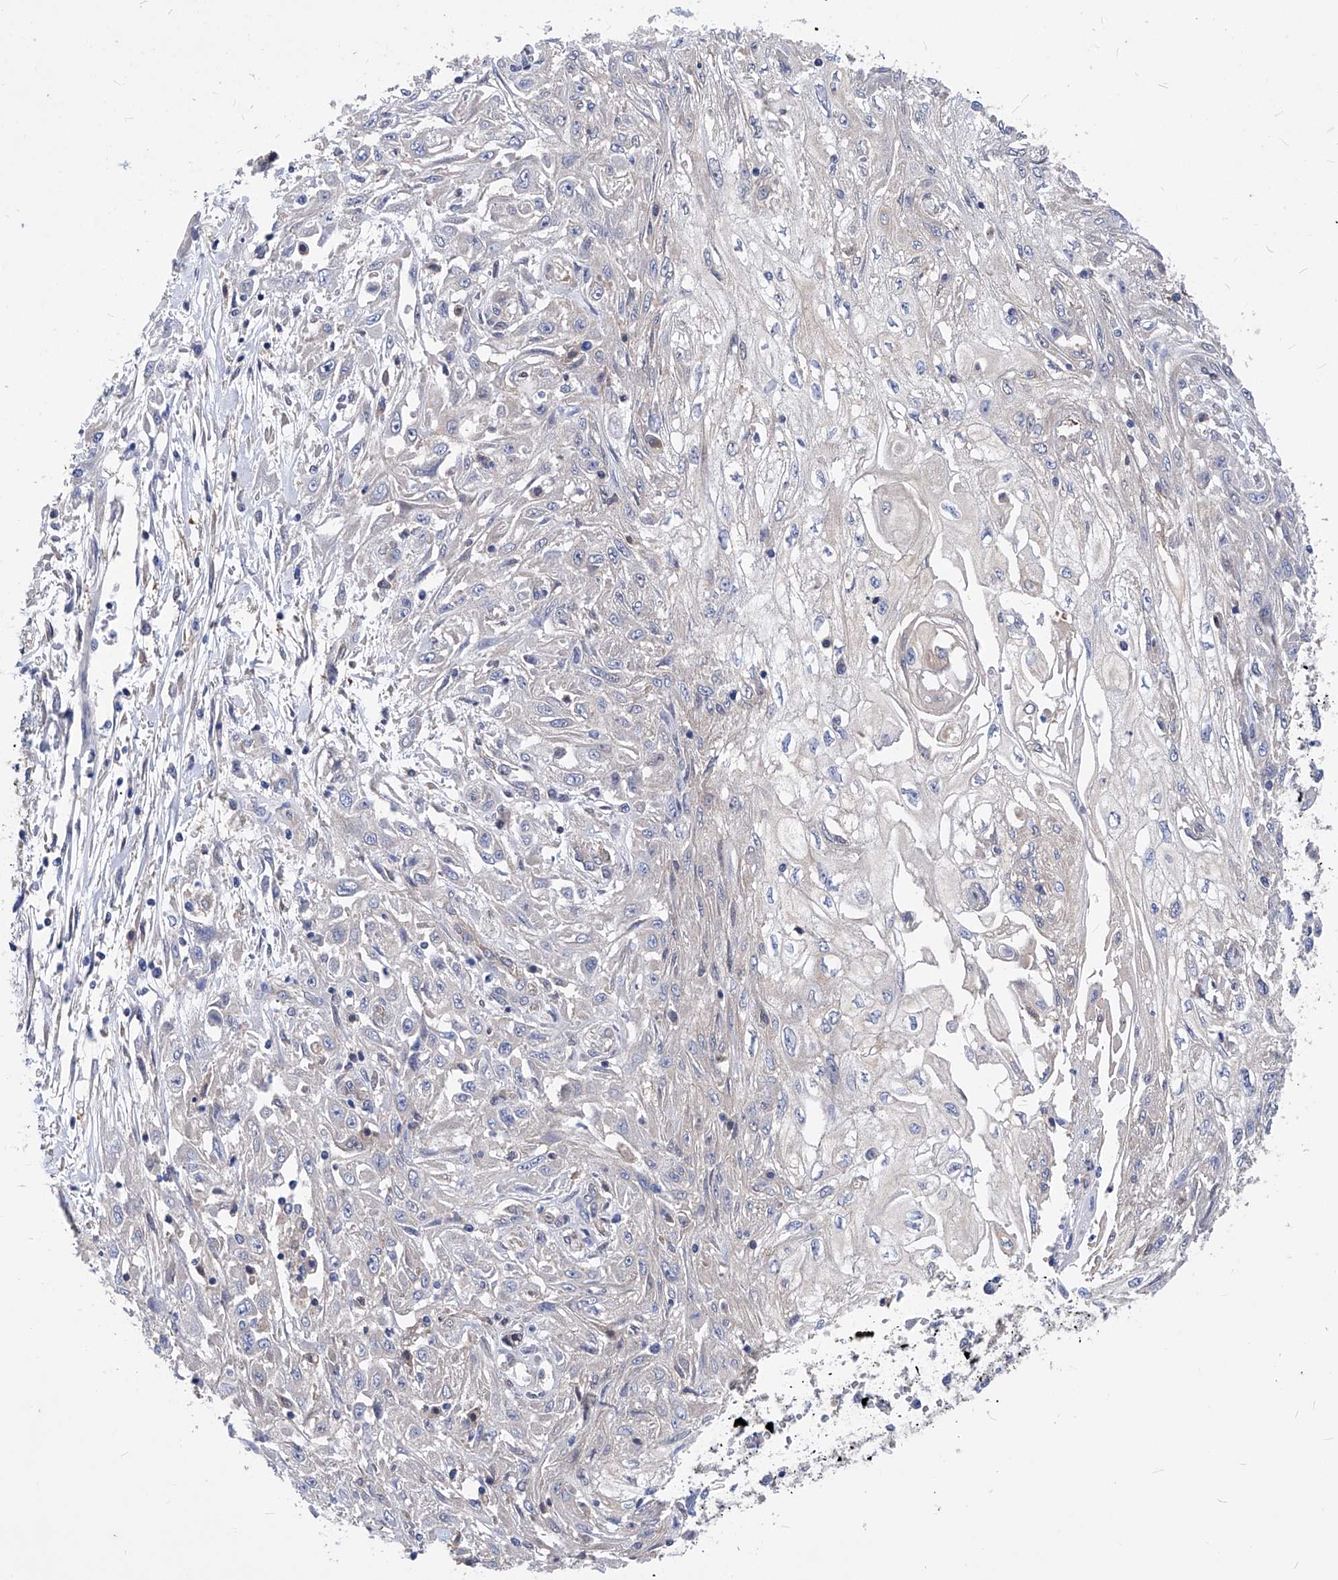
{"staining": {"intensity": "negative", "quantity": "none", "location": "none"}, "tissue": "skin cancer", "cell_type": "Tumor cells", "image_type": "cancer", "snomed": [{"axis": "morphology", "description": "Squamous cell carcinoma, NOS"}, {"axis": "morphology", "description": "Squamous cell carcinoma, metastatic, NOS"}, {"axis": "topography", "description": "Skin"}, {"axis": "topography", "description": "Lymph node"}], "caption": "The micrograph shows no staining of tumor cells in skin cancer. Nuclei are stained in blue.", "gene": "XPNPEP1", "patient": {"sex": "male", "age": 75}}